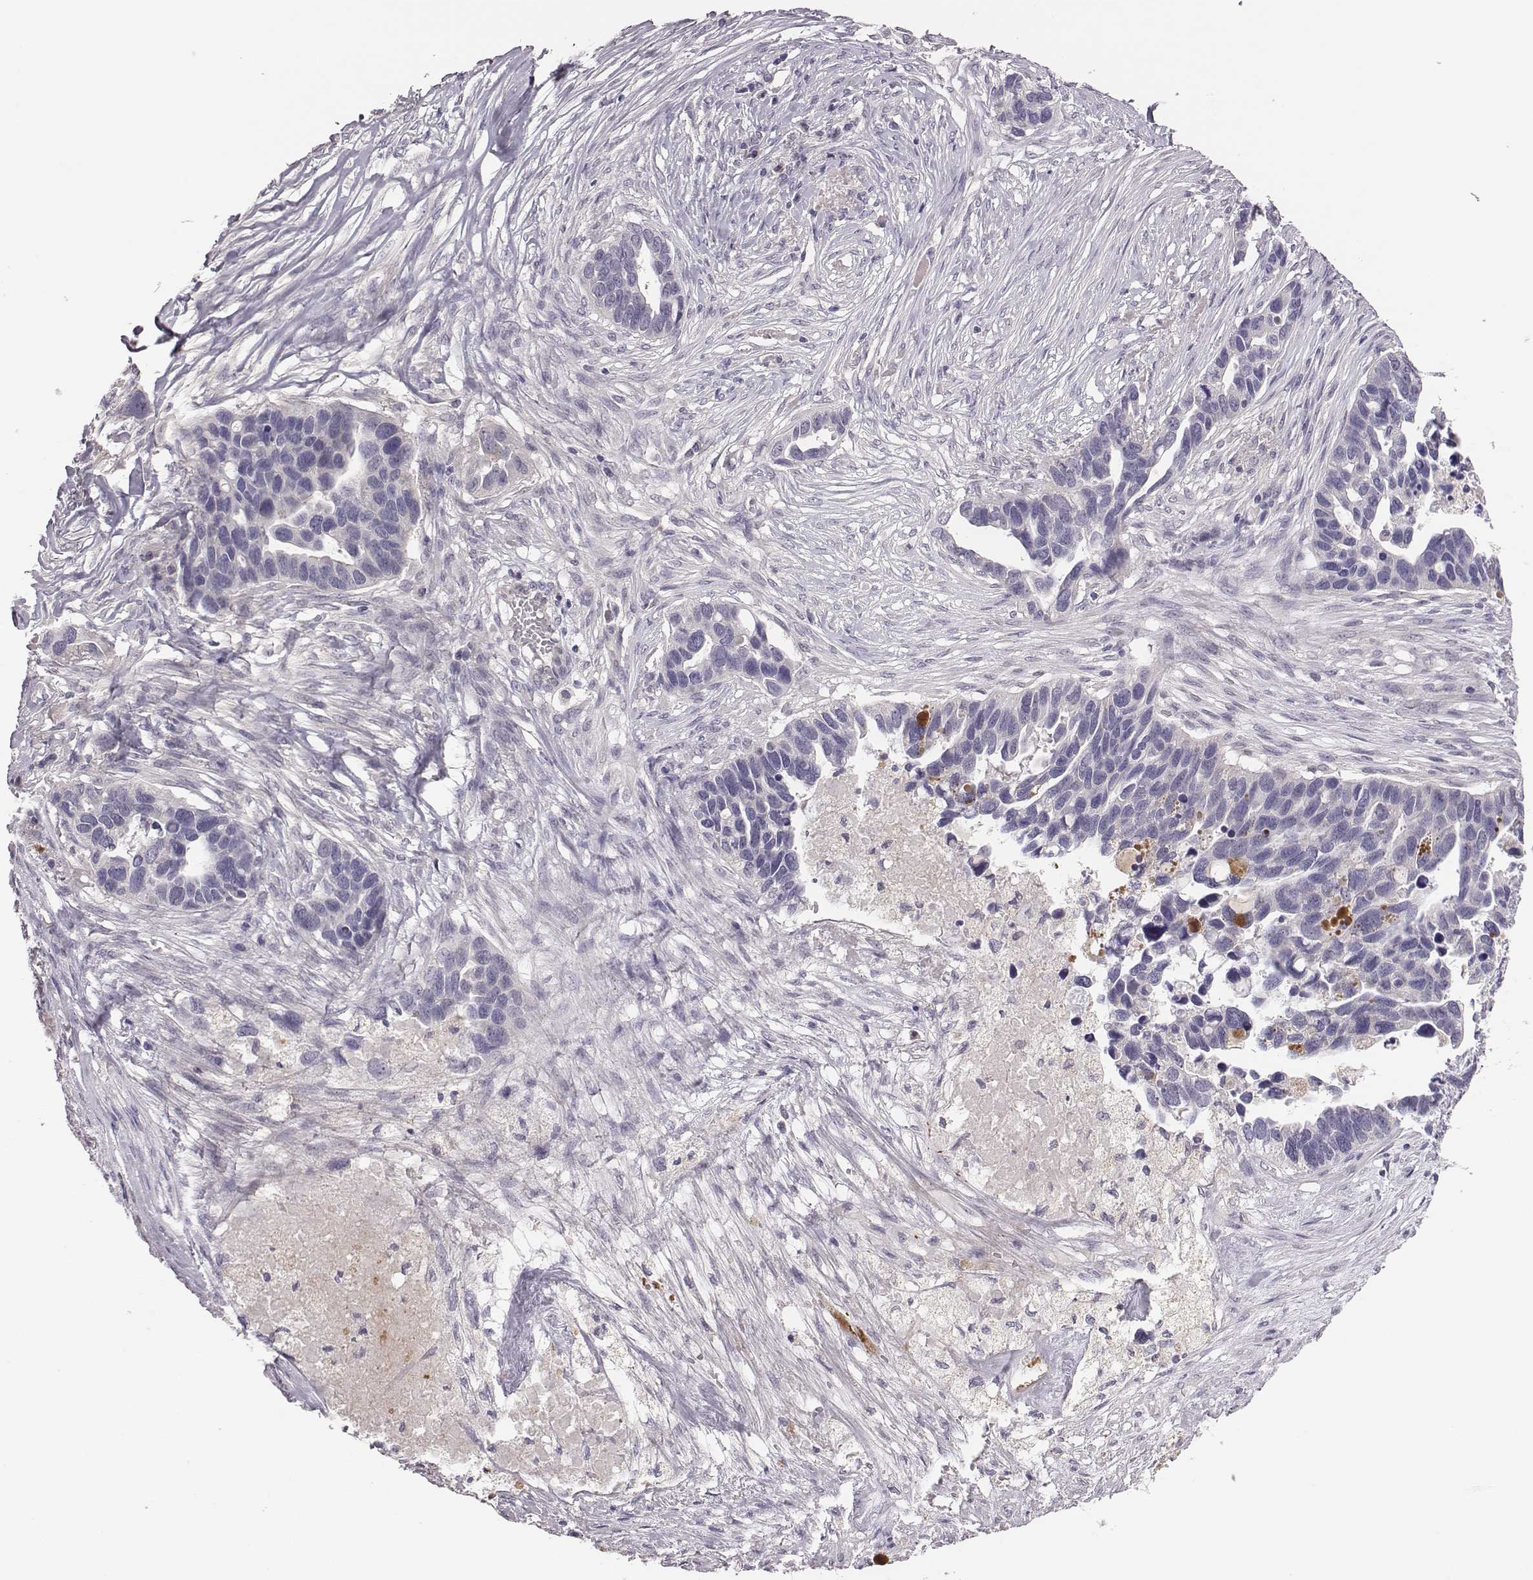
{"staining": {"intensity": "negative", "quantity": "none", "location": "none"}, "tissue": "ovarian cancer", "cell_type": "Tumor cells", "image_type": "cancer", "snomed": [{"axis": "morphology", "description": "Cystadenocarcinoma, serous, NOS"}, {"axis": "topography", "description": "Ovary"}], "caption": "The micrograph exhibits no significant expression in tumor cells of ovarian cancer.", "gene": "KMO", "patient": {"sex": "female", "age": 54}}